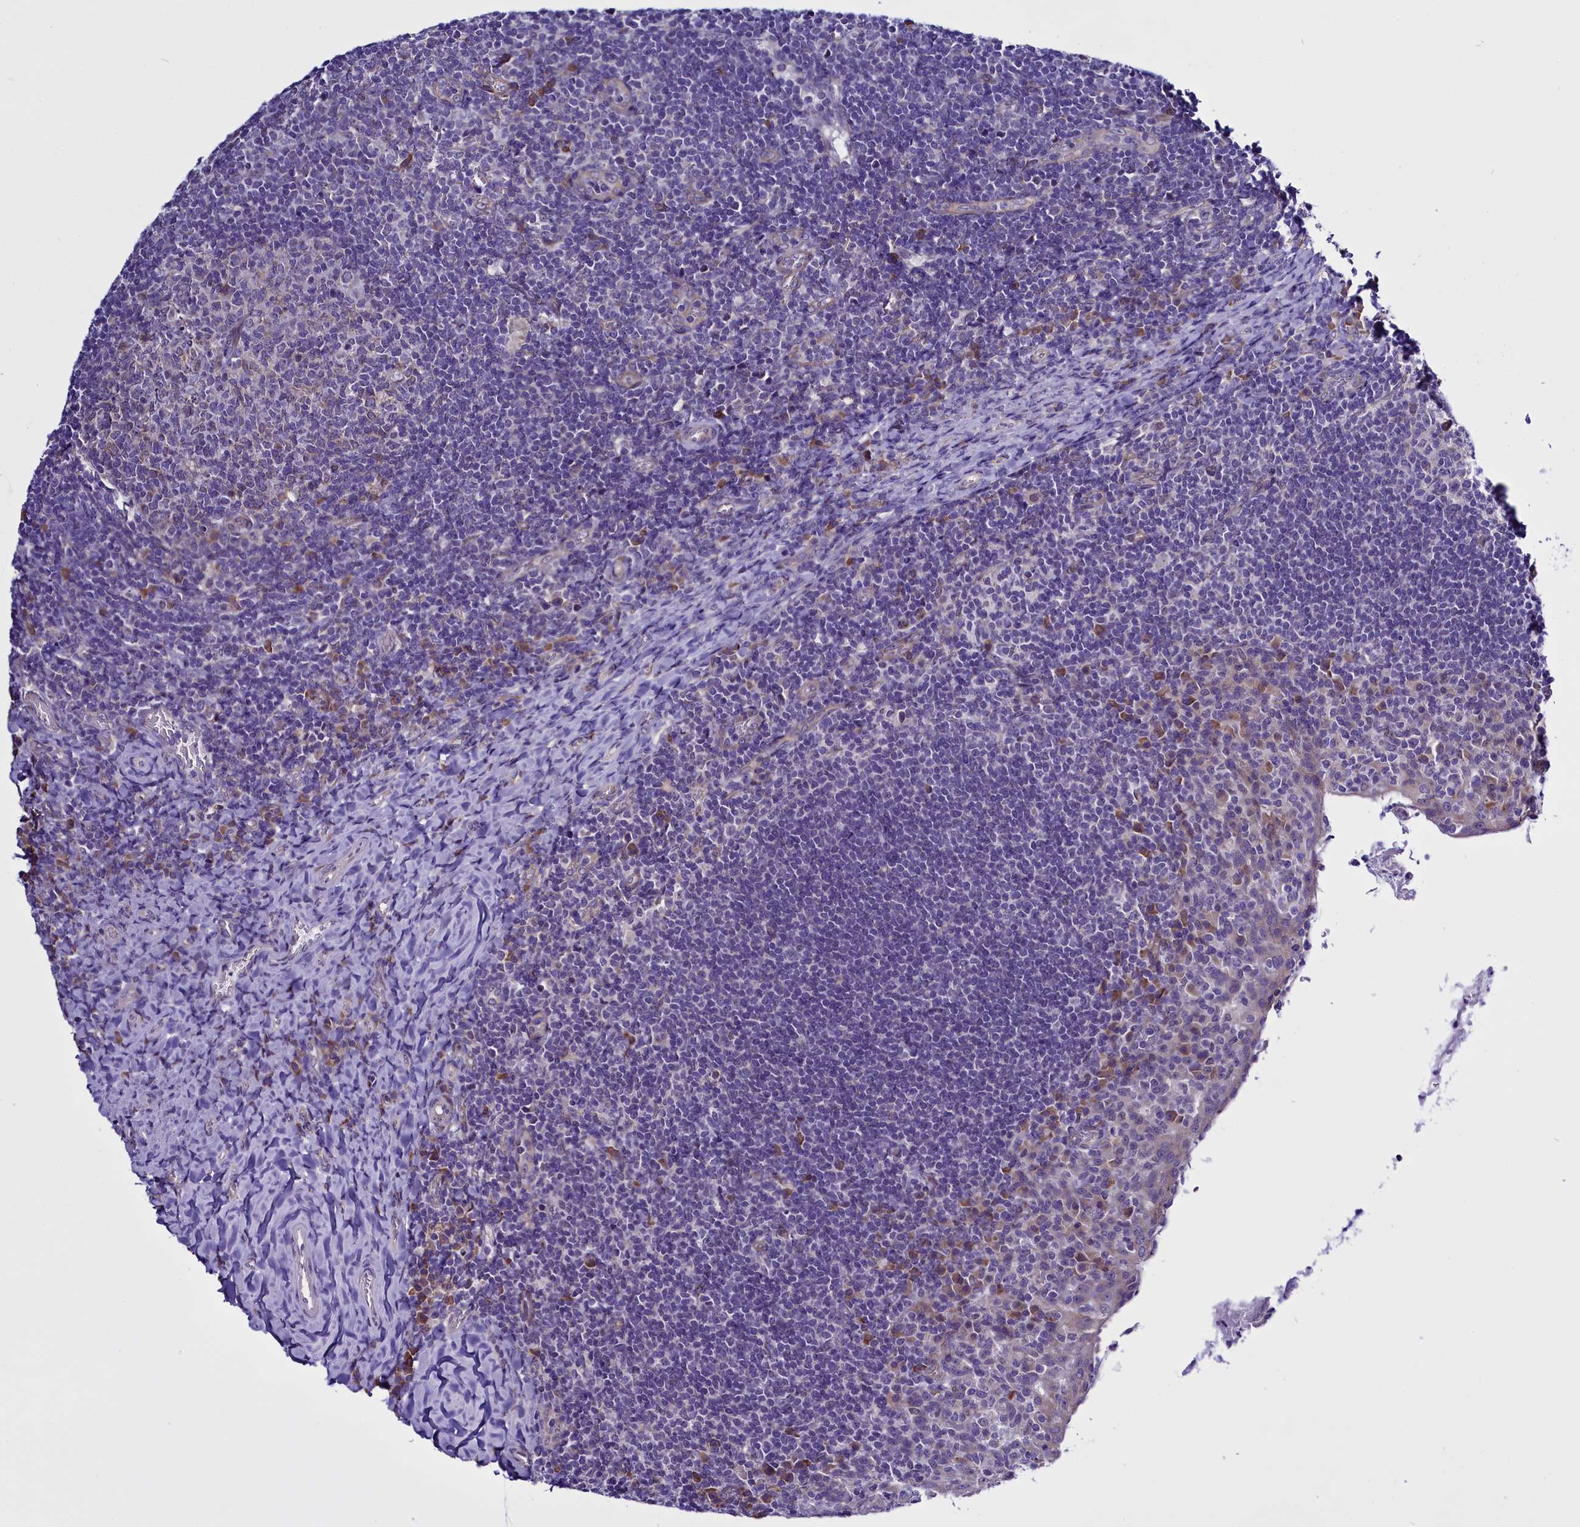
{"staining": {"intensity": "moderate", "quantity": "<25%", "location": "cytoplasmic/membranous"}, "tissue": "tonsil", "cell_type": "Germinal center cells", "image_type": "normal", "snomed": [{"axis": "morphology", "description": "Normal tissue, NOS"}, {"axis": "topography", "description": "Tonsil"}], "caption": "Tonsil stained with immunohistochemistry demonstrates moderate cytoplasmic/membranous positivity in approximately <25% of germinal center cells.", "gene": "UACA", "patient": {"sex": "female", "age": 10}}